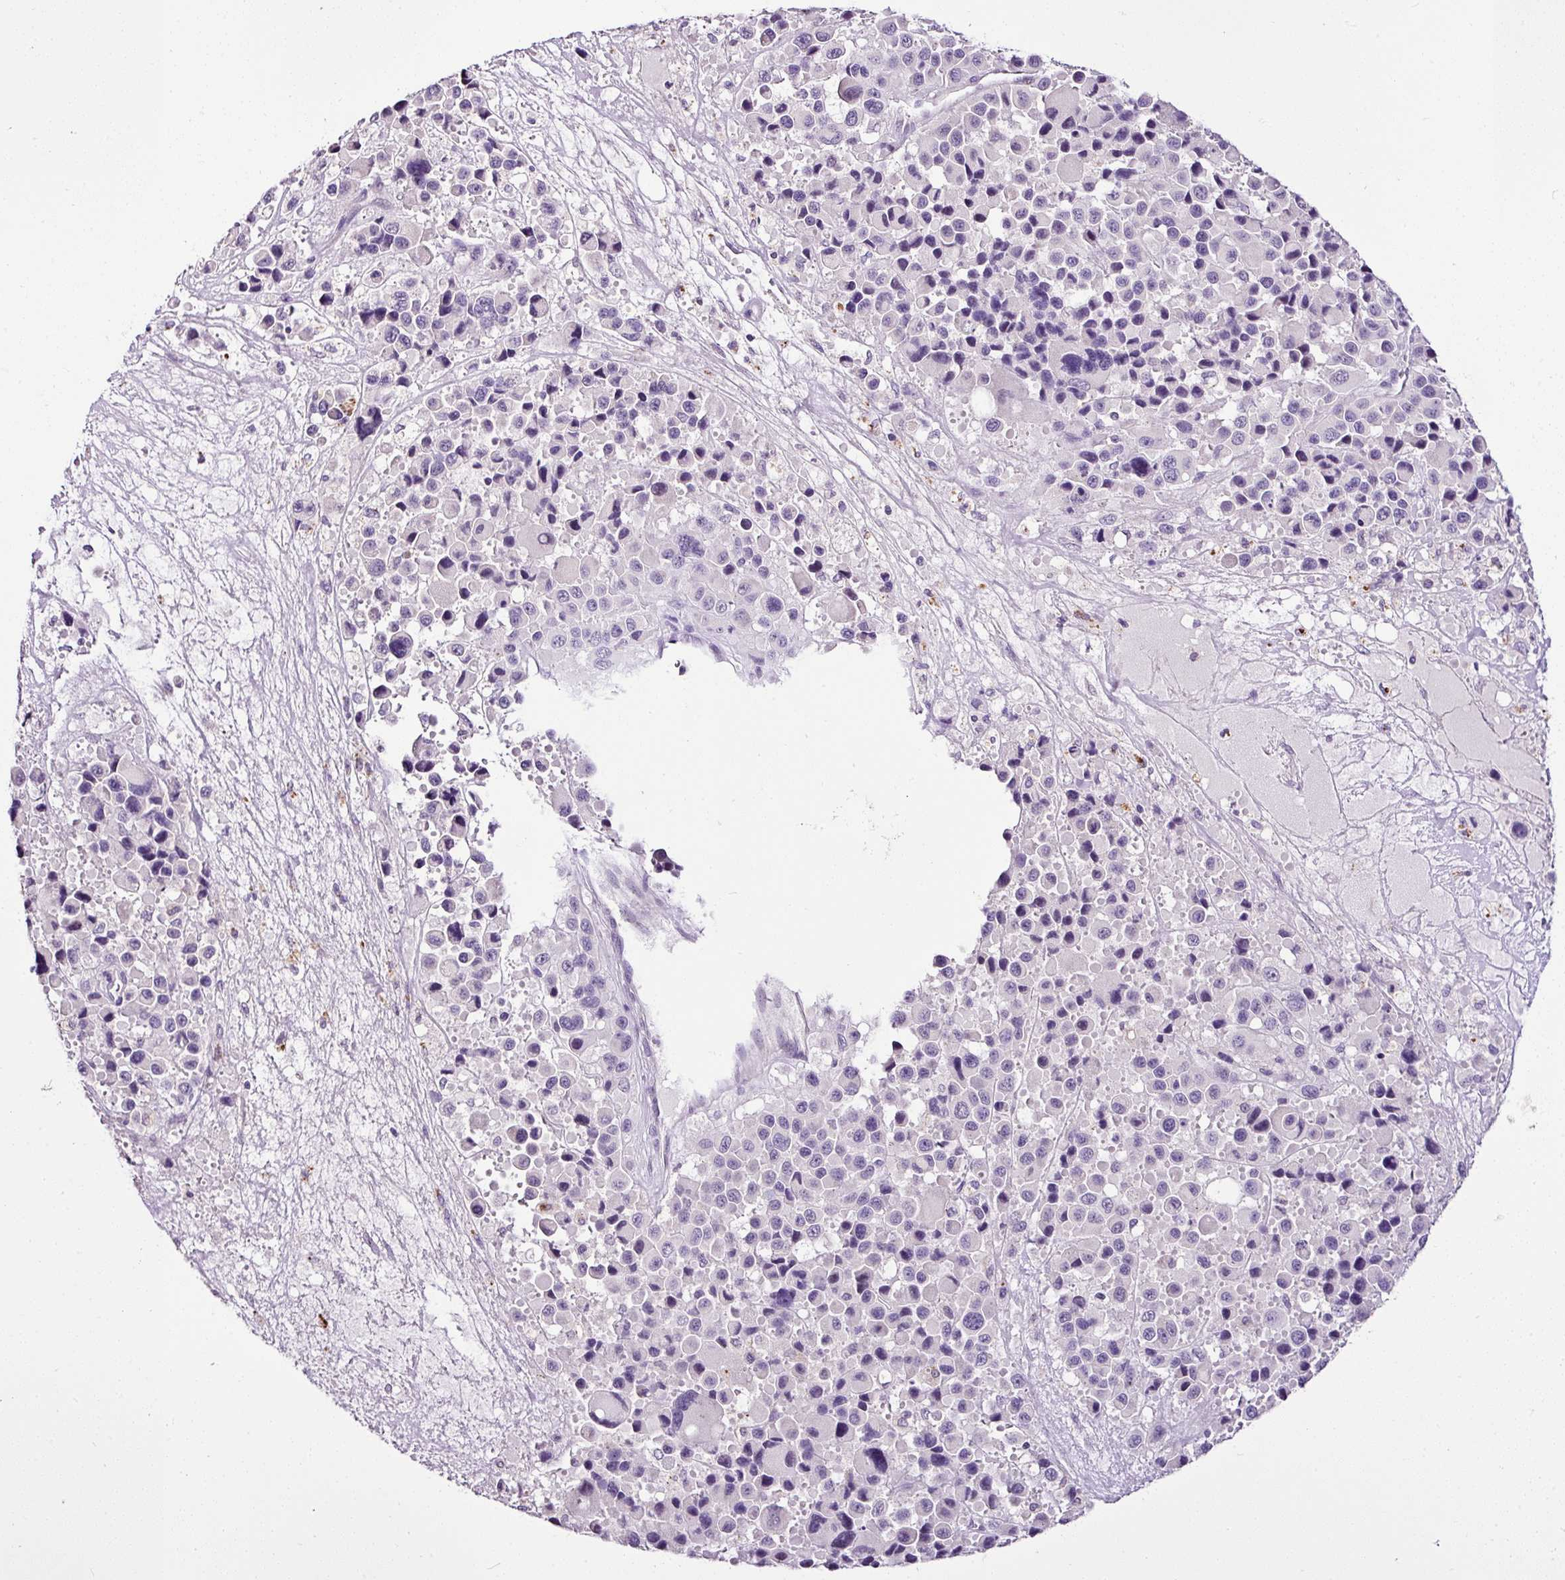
{"staining": {"intensity": "negative", "quantity": "none", "location": "none"}, "tissue": "melanoma", "cell_type": "Tumor cells", "image_type": "cancer", "snomed": [{"axis": "morphology", "description": "Malignant melanoma, Metastatic site"}, {"axis": "topography", "description": "Lymph node"}], "caption": "This image is of melanoma stained with immunohistochemistry to label a protein in brown with the nuclei are counter-stained blue. There is no positivity in tumor cells.", "gene": "ESR1", "patient": {"sex": "female", "age": 65}}